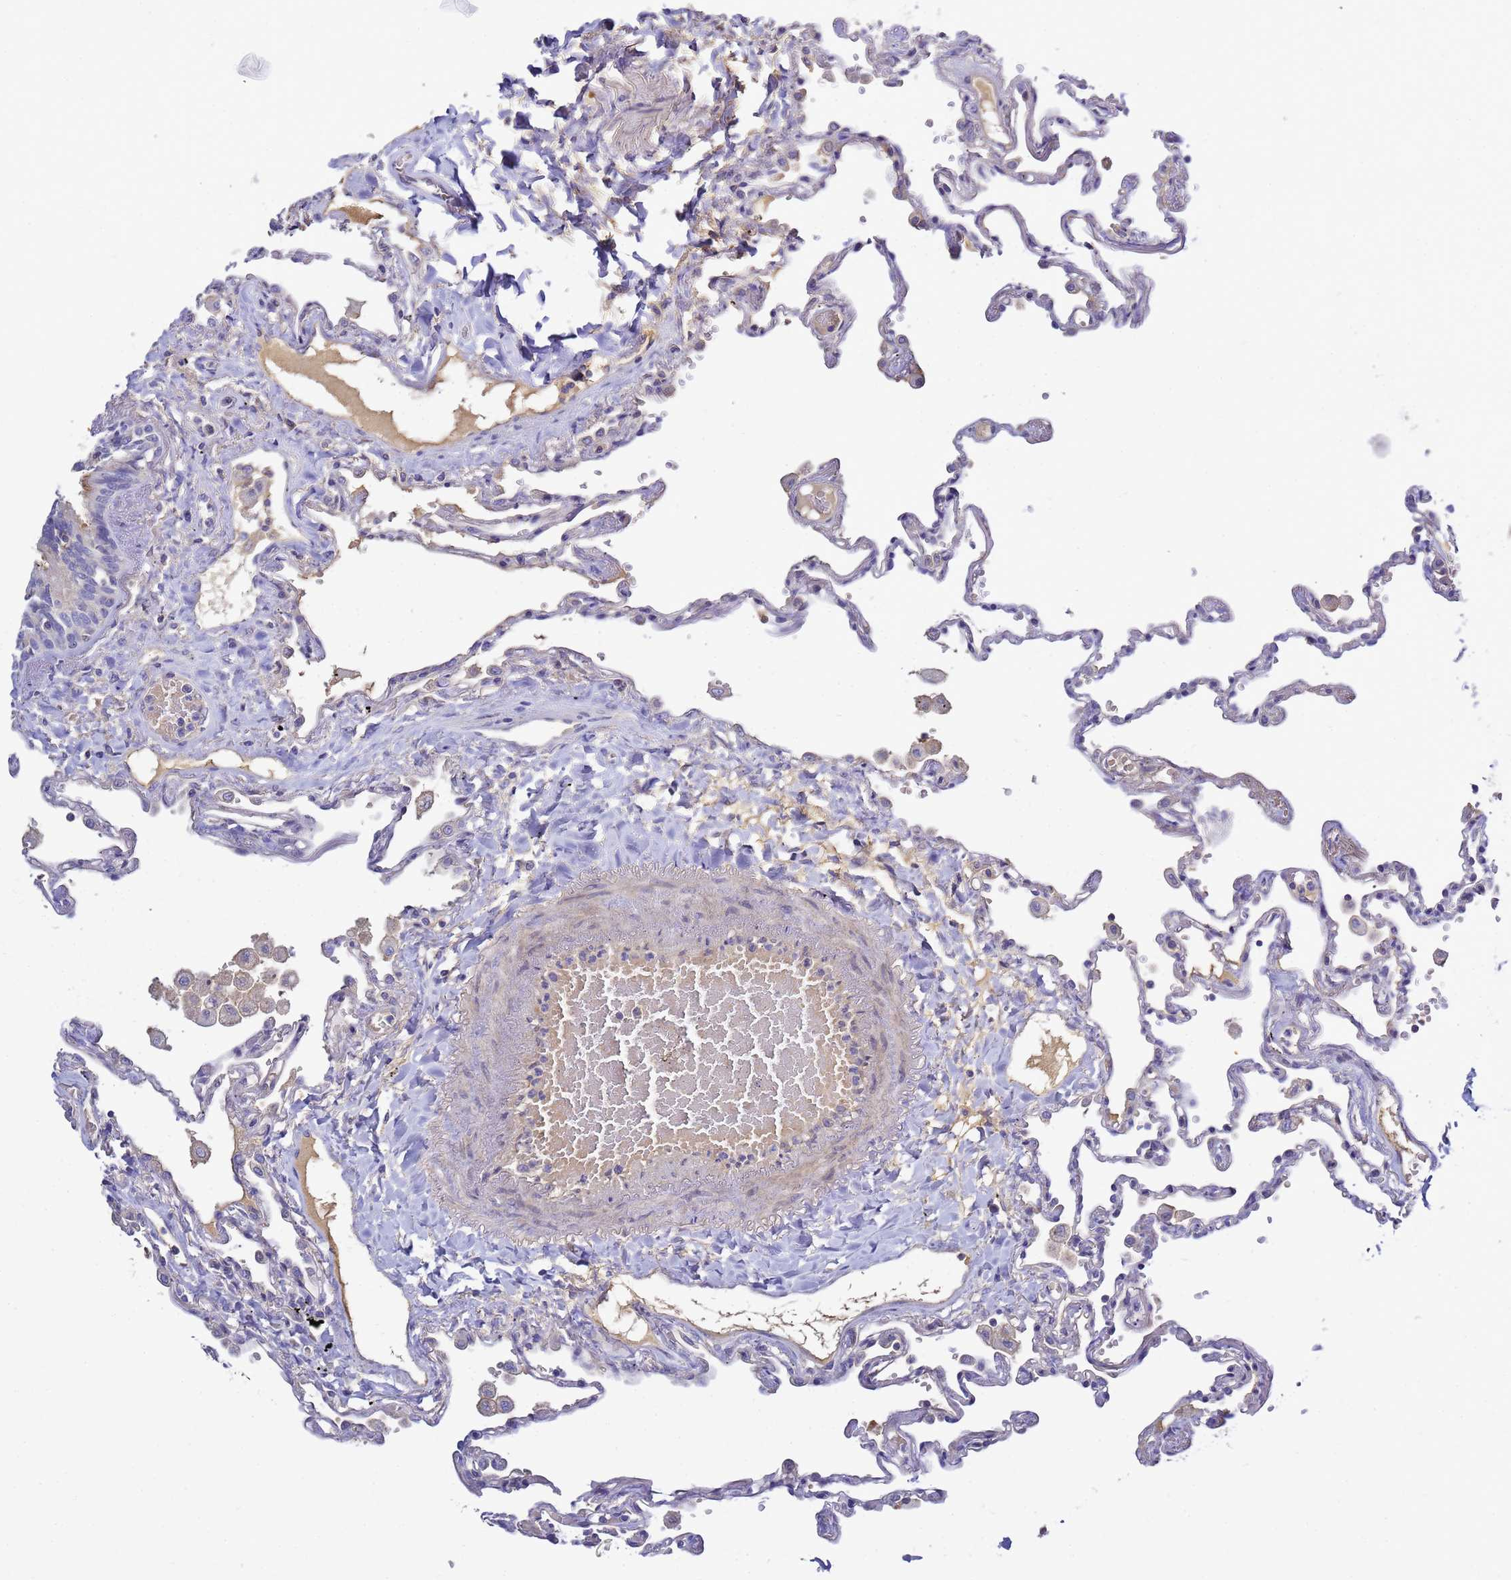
{"staining": {"intensity": "negative", "quantity": "none", "location": "none"}, "tissue": "lung", "cell_type": "Alveolar cells", "image_type": "normal", "snomed": [{"axis": "morphology", "description": "Normal tissue, NOS"}, {"axis": "topography", "description": "Lung"}], "caption": "Immunohistochemical staining of benign human lung displays no significant staining in alveolar cells.", "gene": "TBCD", "patient": {"sex": "female", "age": 67}}